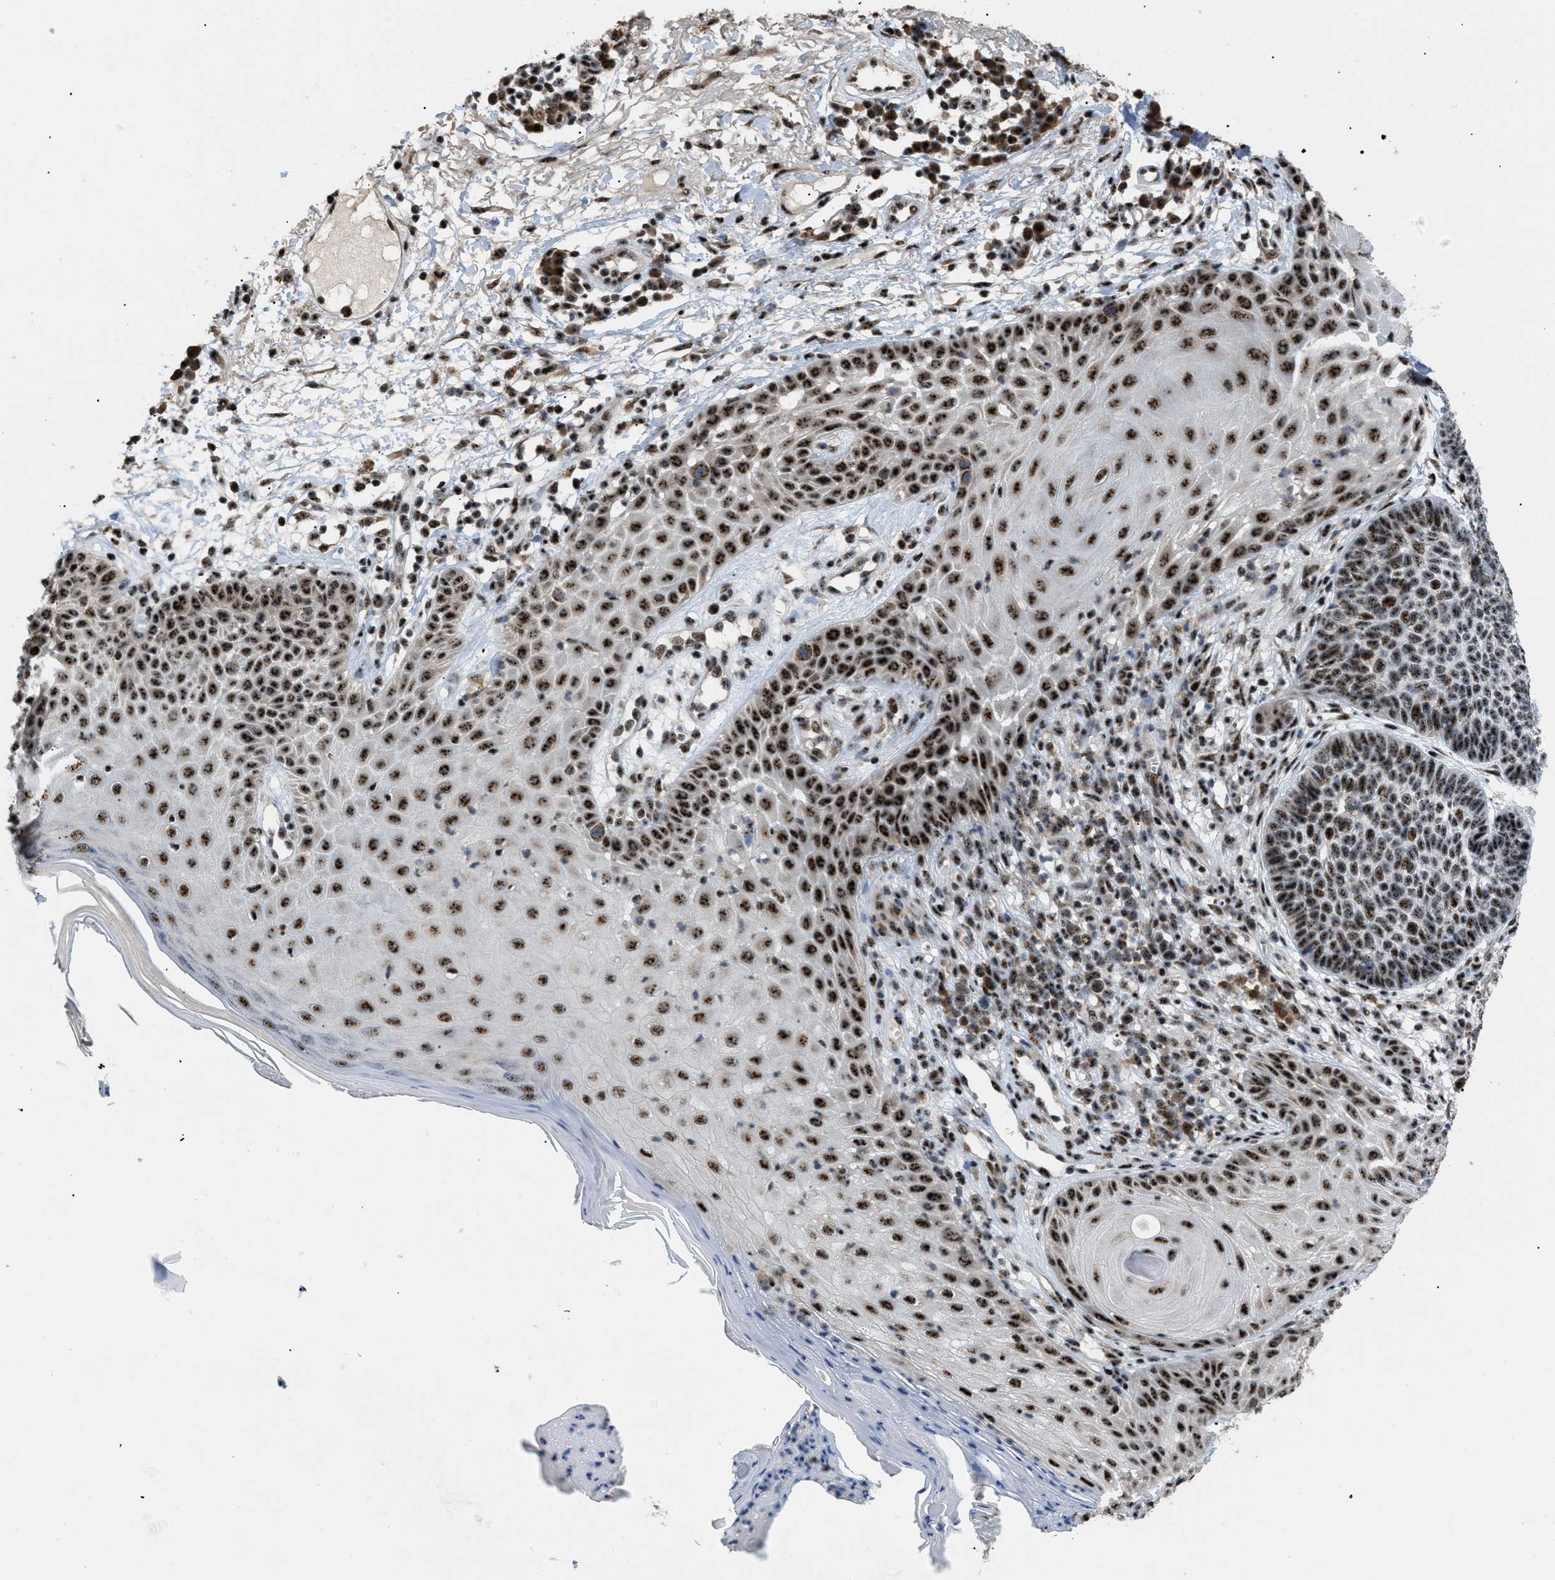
{"staining": {"intensity": "strong", "quantity": ">75%", "location": "nuclear"}, "tissue": "skin cancer", "cell_type": "Tumor cells", "image_type": "cancer", "snomed": [{"axis": "morphology", "description": "Normal tissue, NOS"}, {"axis": "morphology", "description": "Basal cell carcinoma"}, {"axis": "topography", "description": "Skin"}], "caption": "This is a histology image of immunohistochemistry staining of skin cancer, which shows strong staining in the nuclear of tumor cells.", "gene": "CDR2", "patient": {"sex": "male", "age": 79}}